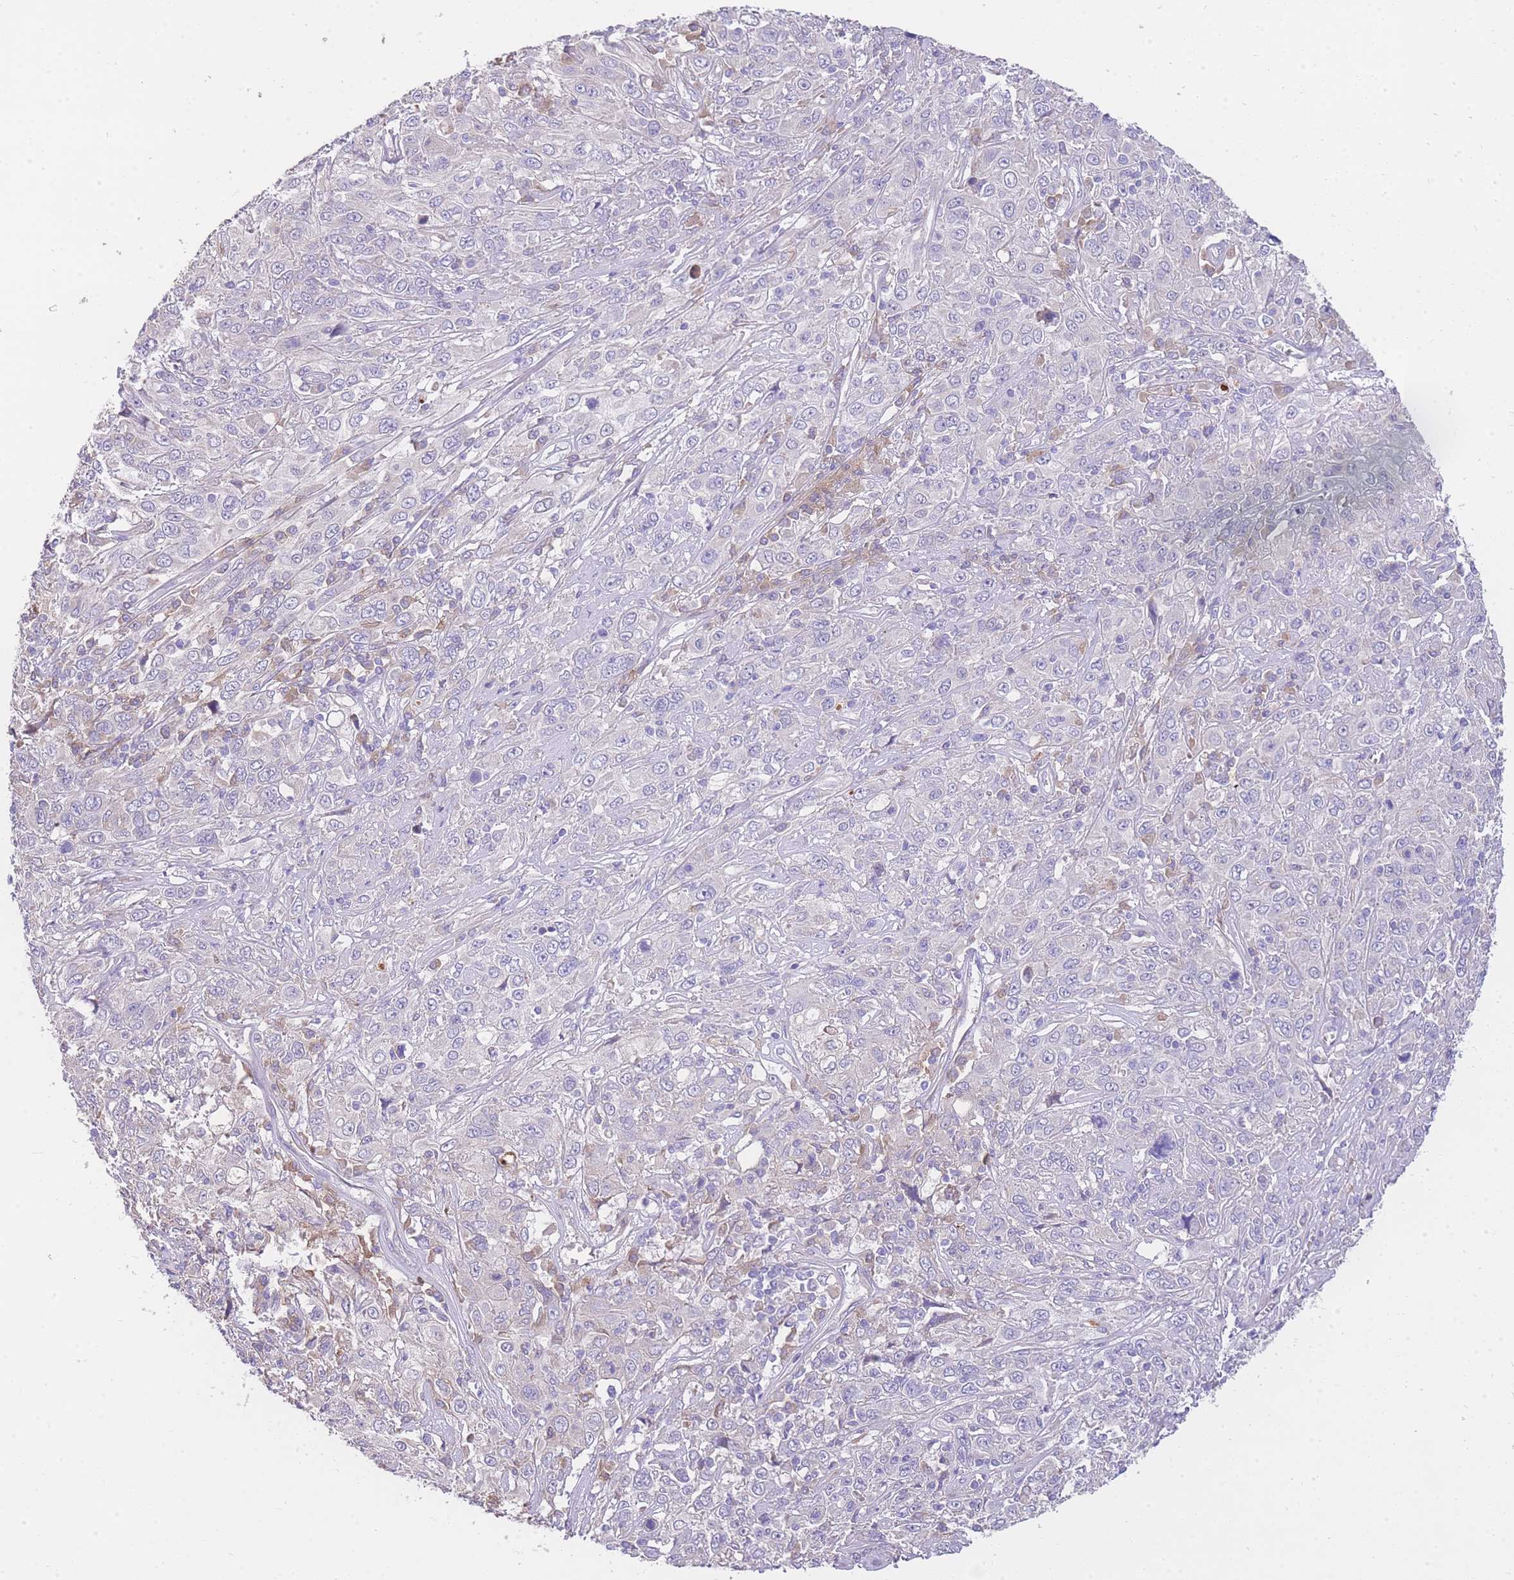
{"staining": {"intensity": "negative", "quantity": "none", "location": "none"}, "tissue": "cervical cancer", "cell_type": "Tumor cells", "image_type": "cancer", "snomed": [{"axis": "morphology", "description": "Squamous cell carcinoma, NOS"}, {"axis": "topography", "description": "Cervix"}], "caption": "Immunohistochemical staining of human cervical cancer demonstrates no significant positivity in tumor cells.", "gene": "C2orf88", "patient": {"sex": "female", "age": 46}}